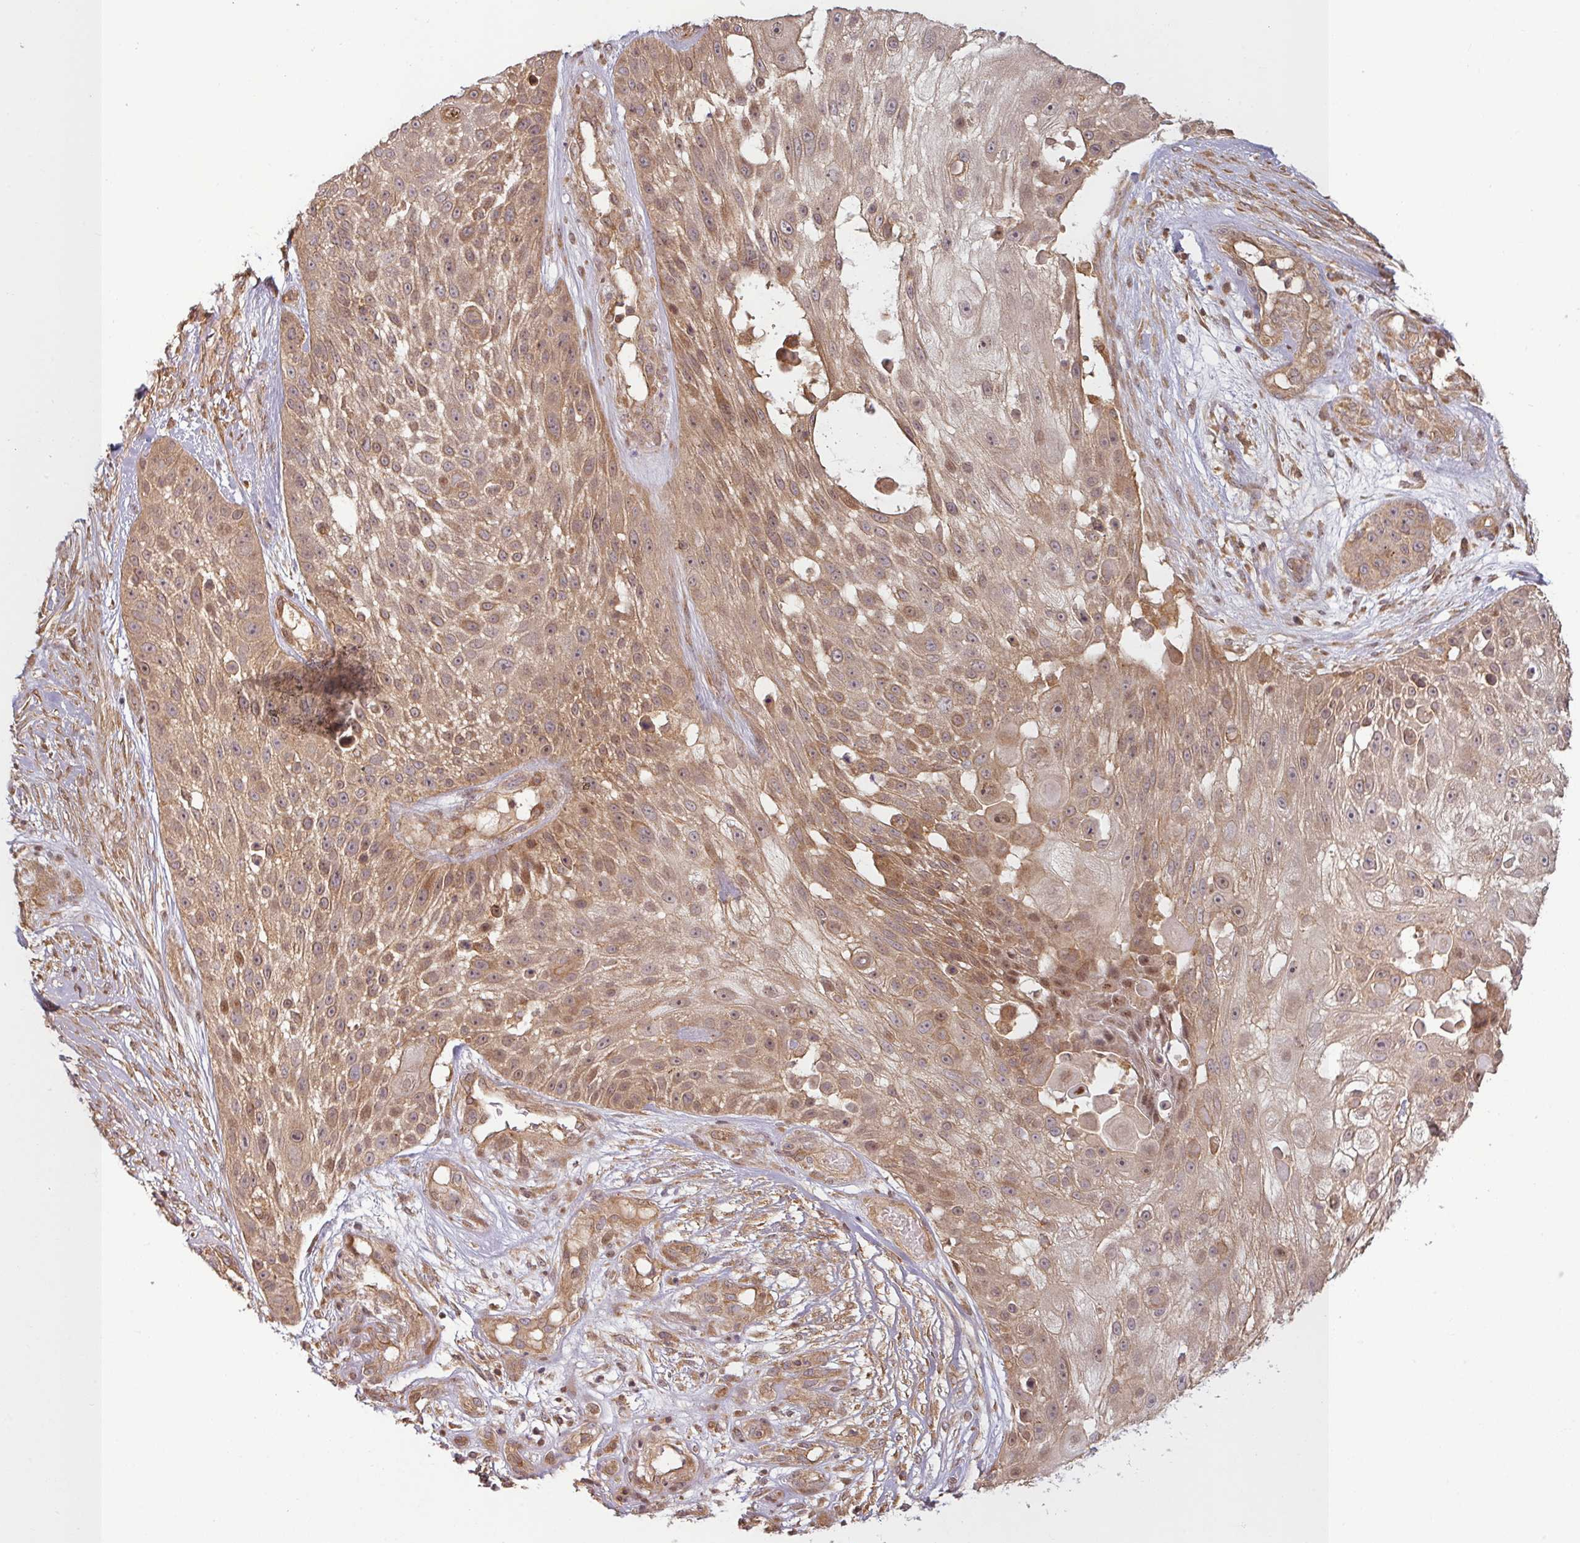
{"staining": {"intensity": "moderate", "quantity": ">75%", "location": "cytoplasmic/membranous,nuclear"}, "tissue": "skin cancer", "cell_type": "Tumor cells", "image_type": "cancer", "snomed": [{"axis": "morphology", "description": "Squamous cell carcinoma, NOS"}, {"axis": "topography", "description": "Skin"}], "caption": "Squamous cell carcinoma (skin) tissue exhibits moderate cytoplasmic/membranous and nuclear expression in approximately >75% of tumor cells, visualized by immunohistochemistry.", "gene": "RNF31", "patient": {"sex": "female", "age": 86}}